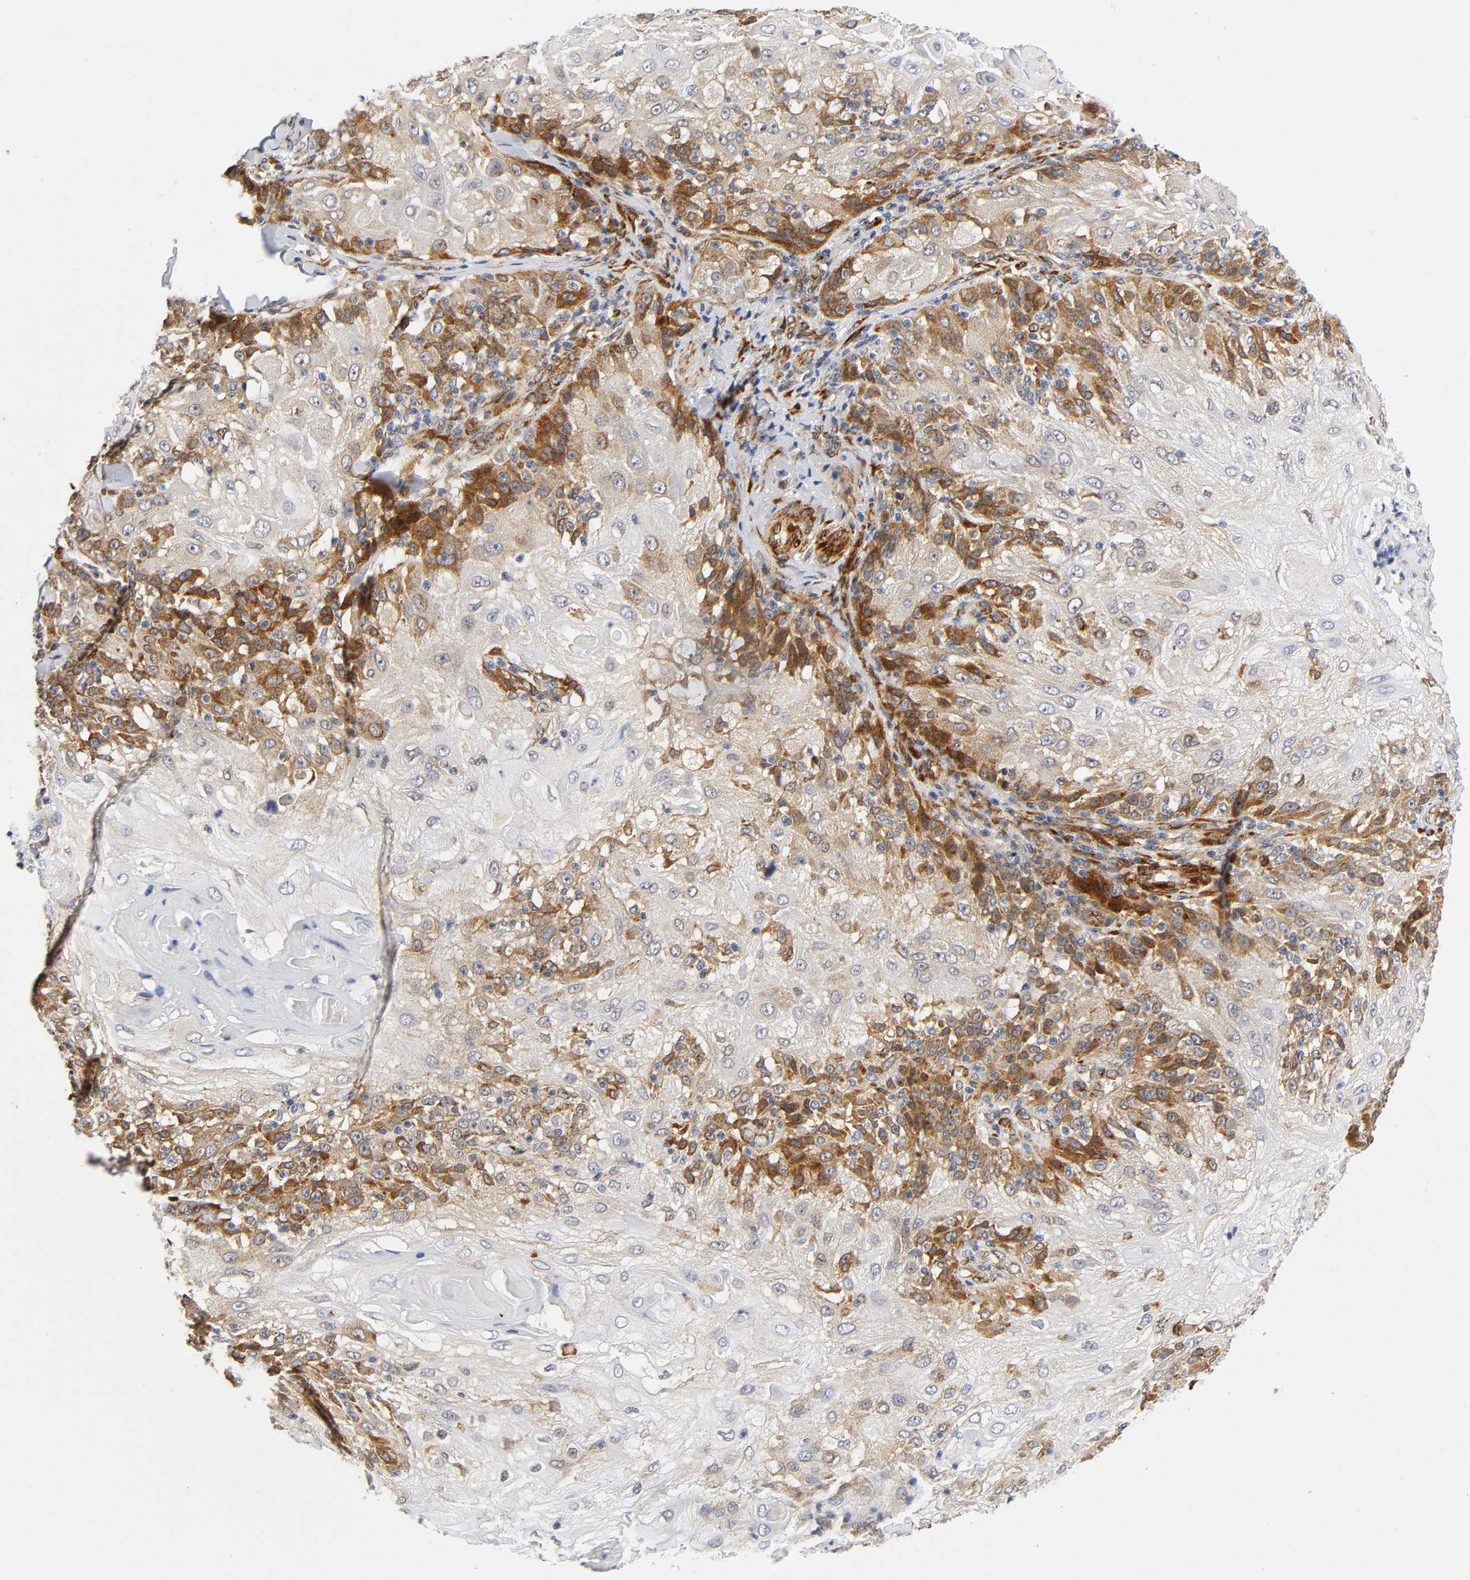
{"staining": {"intensity": "moderate", "quantity": "25%-75%", "location": "cytoplasmic/membranous"}, "tissue": "skin cancer", "cell_type": "Tumor cells", "image_type": "cancer", "snomed": [{"axis": "morphology", "description": "Normal tissue, NOS"}, {"axis": "morphology", "description": "Squamous cell carcinoma, NOS"}, {"axis": "topography", "description": "Skin"}], "caption": "A medium amount of moderate cytoplasmic/membranous staining is appreciated in about 25%-75% of tumor cells in squamous cell carcinoma (skin) tissue.", "gene": "SOS2", "patient": {"sex": "female", "age": 83}}